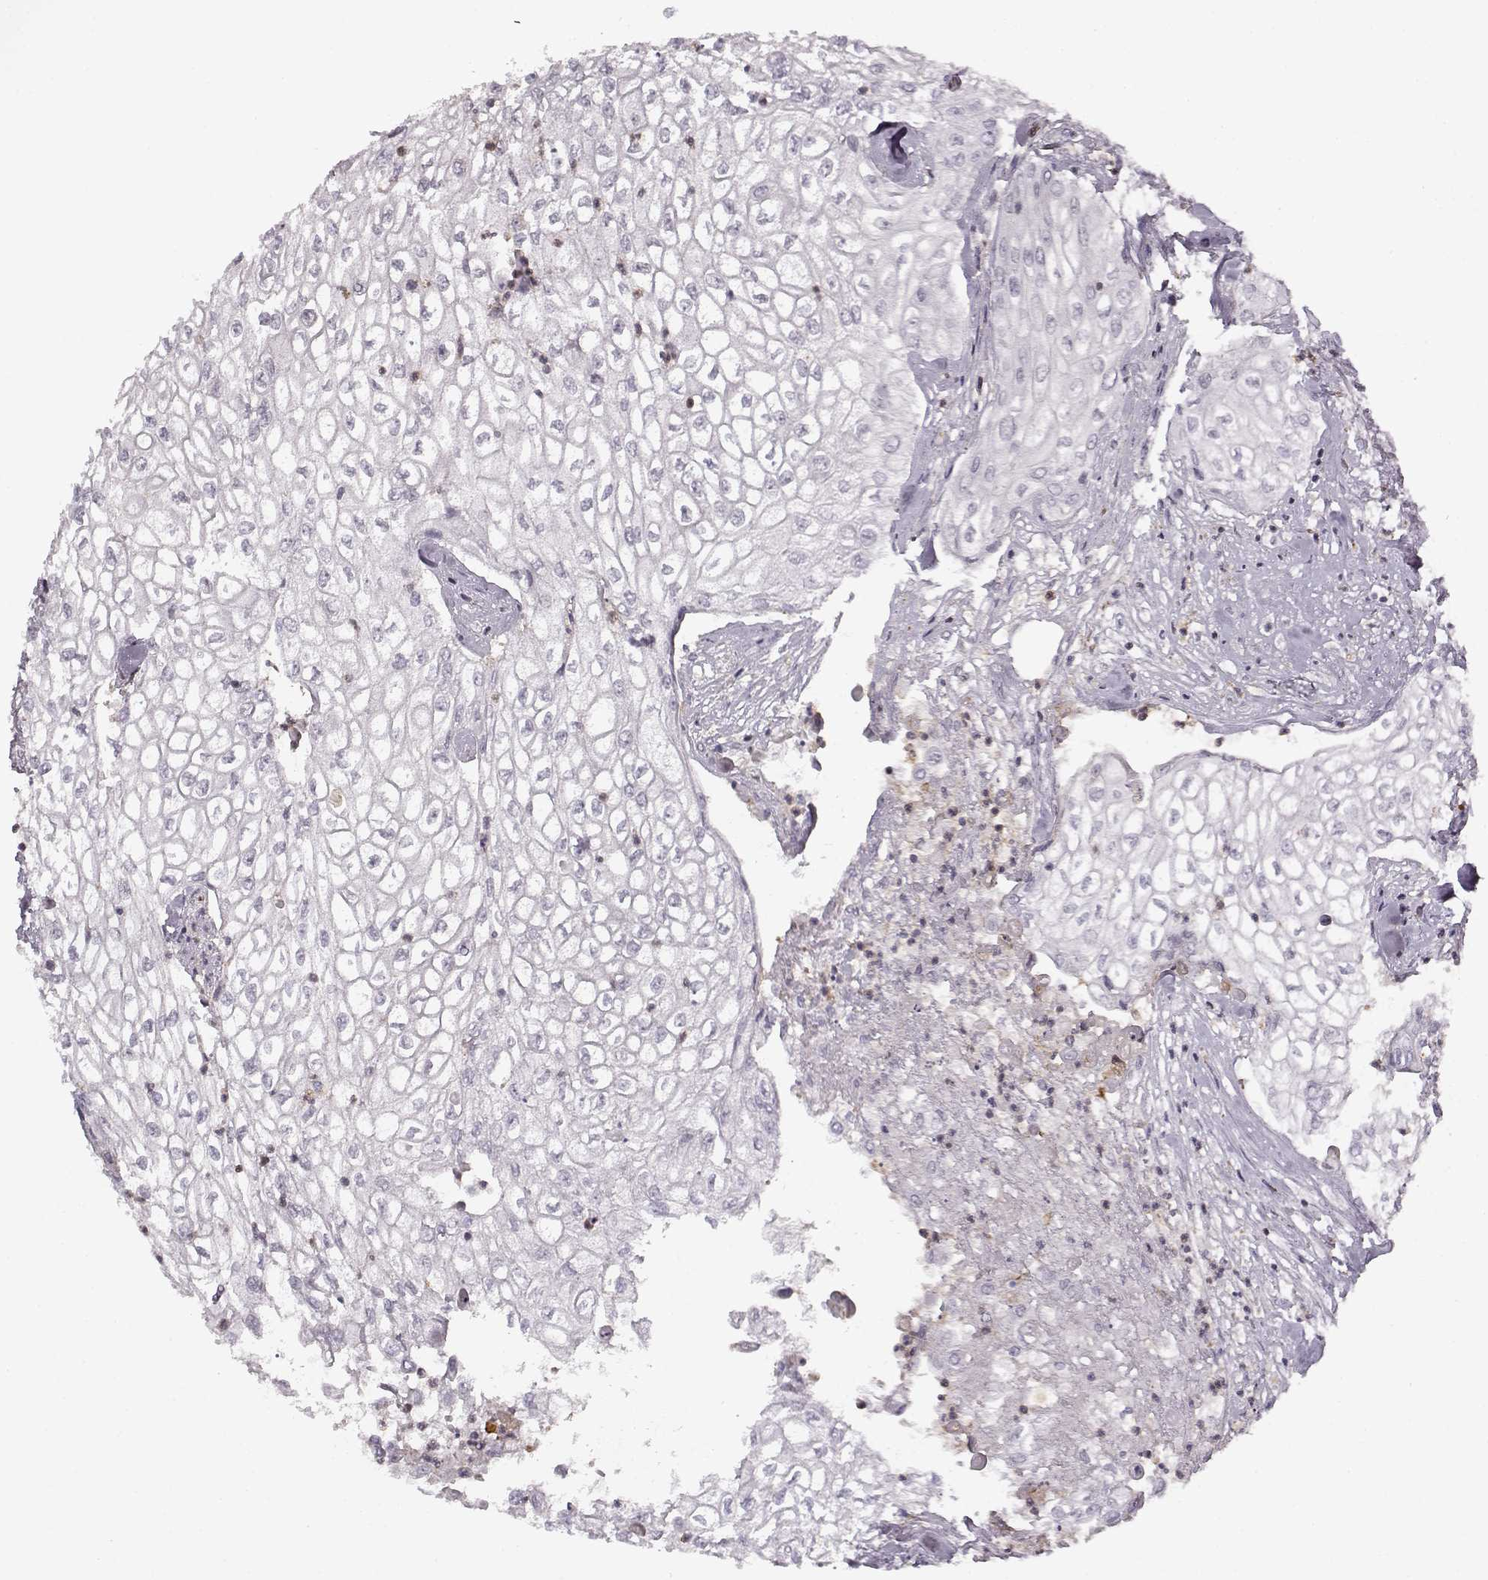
{"staining": {"intensity": "negative", "quantity": "none", "location": "none"}, "tissue": "urothelial cancer", "cell_type": "Tumor cells", "image_type": "cancer", "snomed": [{"axis": "morphology", "description": "Urothelial carcinoma, High grade"}, {"axis": "topography", "description": "Urinary bladder"}], "caption": "IHC image of human urothelial cancer stained for a protein (brown), which exhibits no staining in tumor cells.", "gene": "MFSD1", "patient": {"sex": "male", "age": 62}}